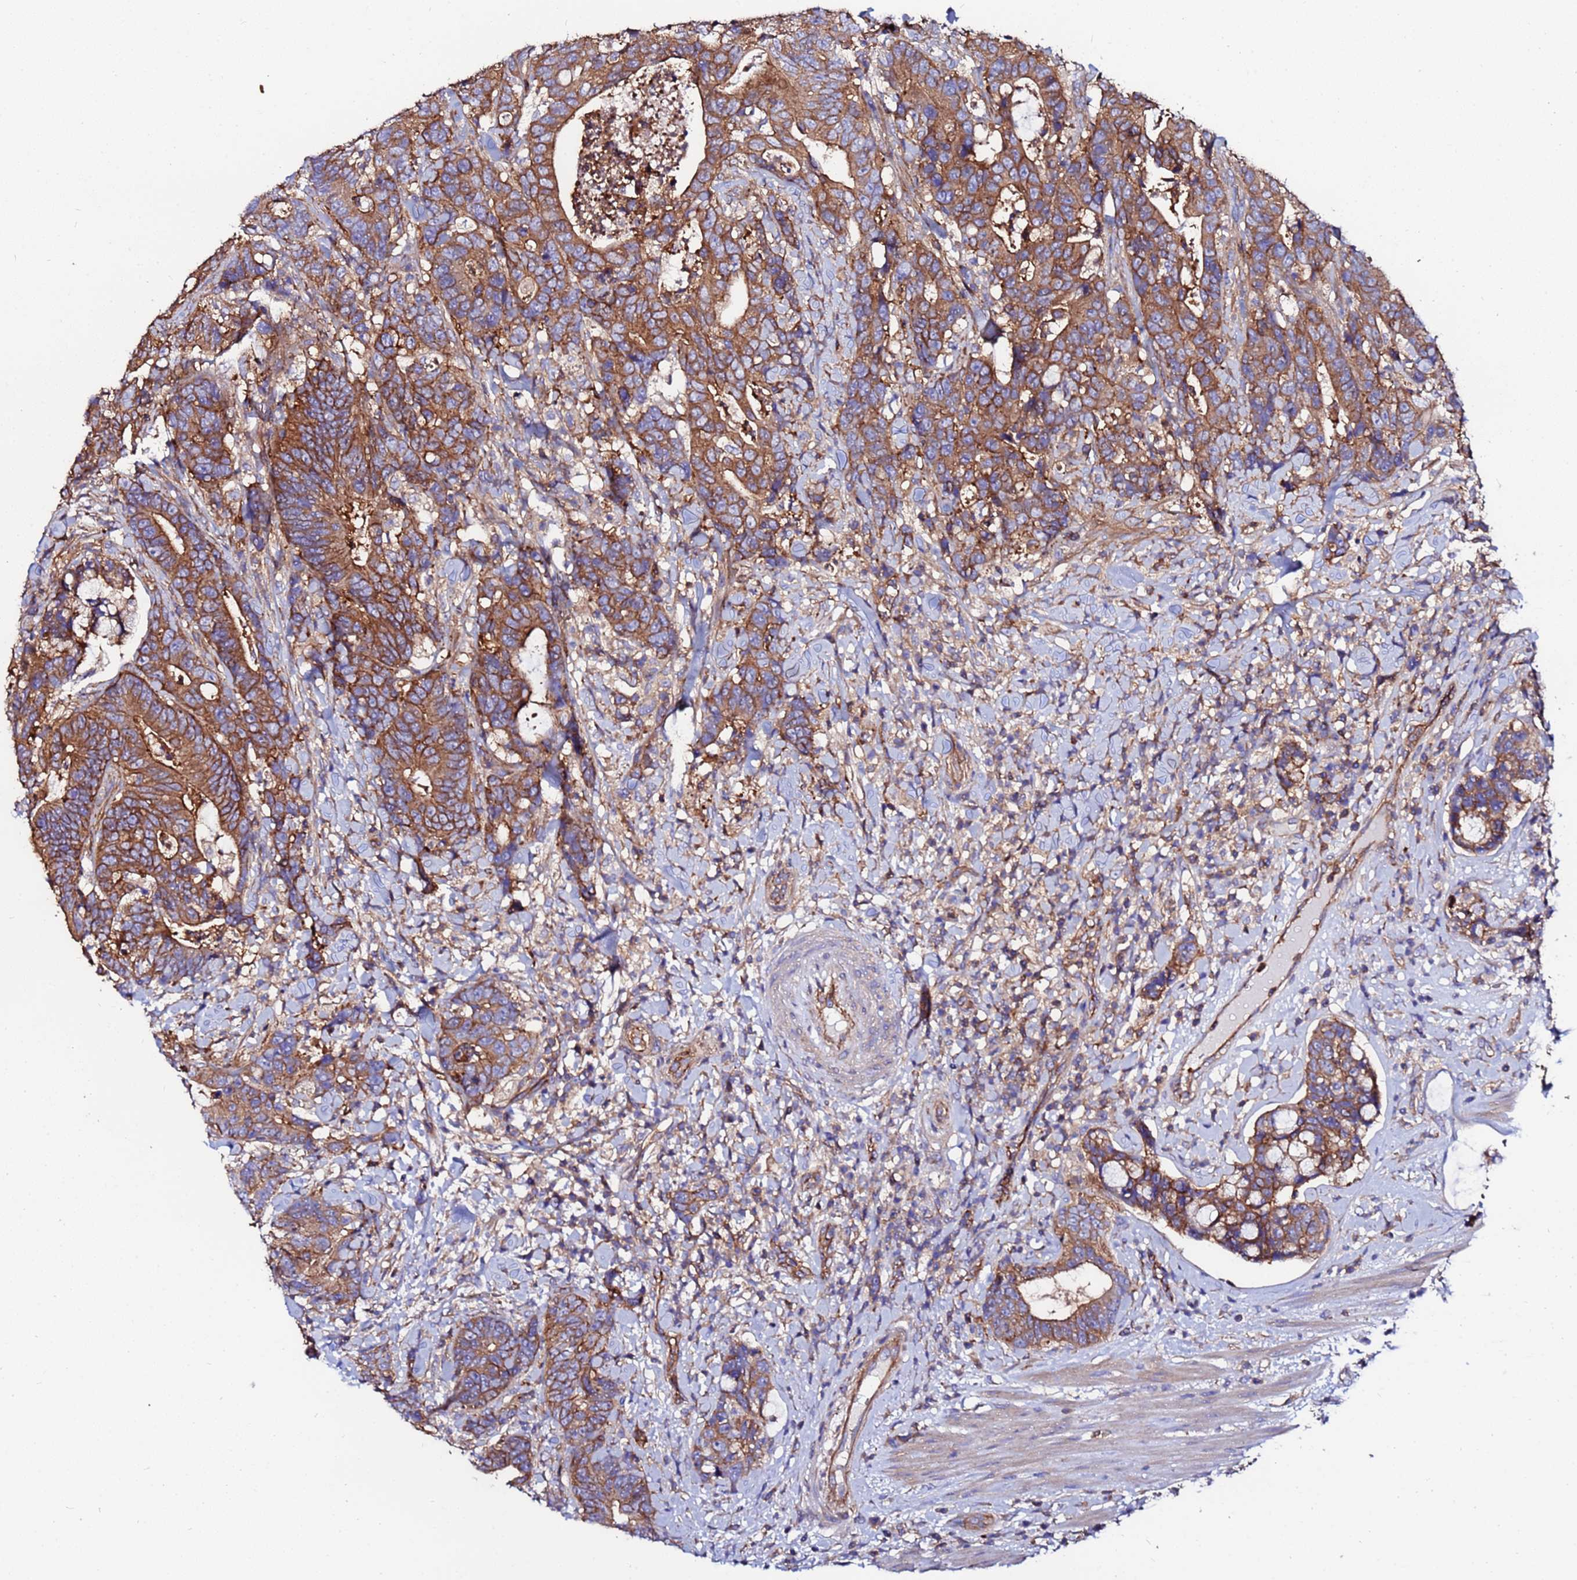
{"staining": {"intensity": "moderate", "quantity": ">75%", "location": "cytoplasmic/membranous"}, "tissue": "colorectal cancer", "cell_type": "Tumor cells", "image_type": "cancer", "snomed": [{"axis": "morphology", "description": "Adenocarcinoma, NOS"}, {"axis": "topography", "description": "Colon"}], "caption": "Tumor cells exhibit moderate cytoplasmic/membranous expression in approximately >75% of cells in colorectal adenocarcinoma.", "gene": "POTEE", "patient": {"sex": "female", "age": 82}}